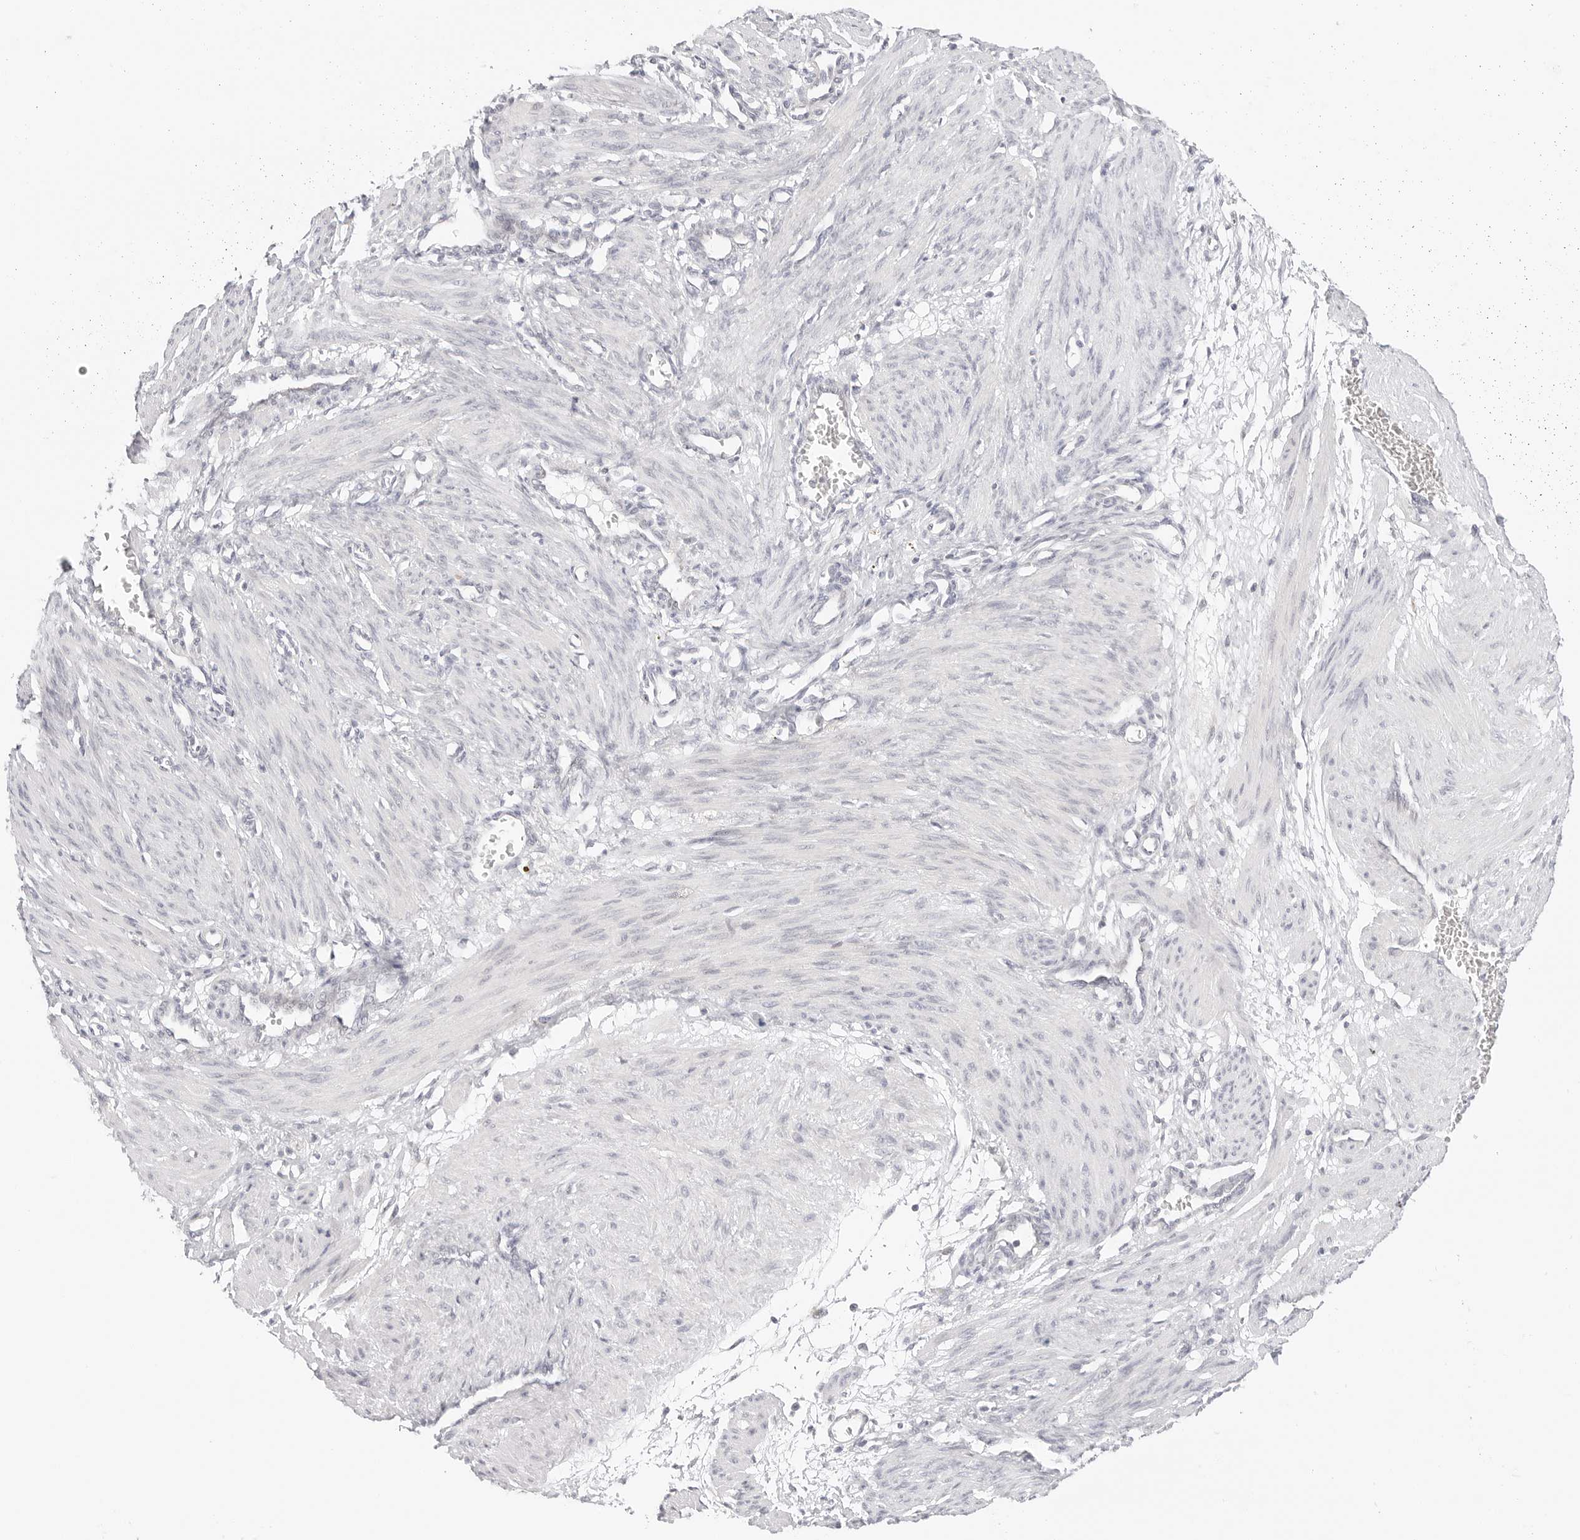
{"staining": {"intensity": "negative", "quantity": "none", "location": "none"}, "tissue": "smooth muscle", "cell_type": "Smooth muscle cells", "image_type": "normal", "snomed": [{"axis": "morphology", "description": "Normal tissue, NOS"}, {"axis": "topography", "description": "Endometrium"}], "caption": "IHC histopathology image of normal smooth muscle: human smooth muscle stained with DAB (3,3'-diaminobenzidine) displays no significant protein expression in smooth muscle cells.", "gene": "TCP1", "patient": {"sex": "female", "age": 33}}